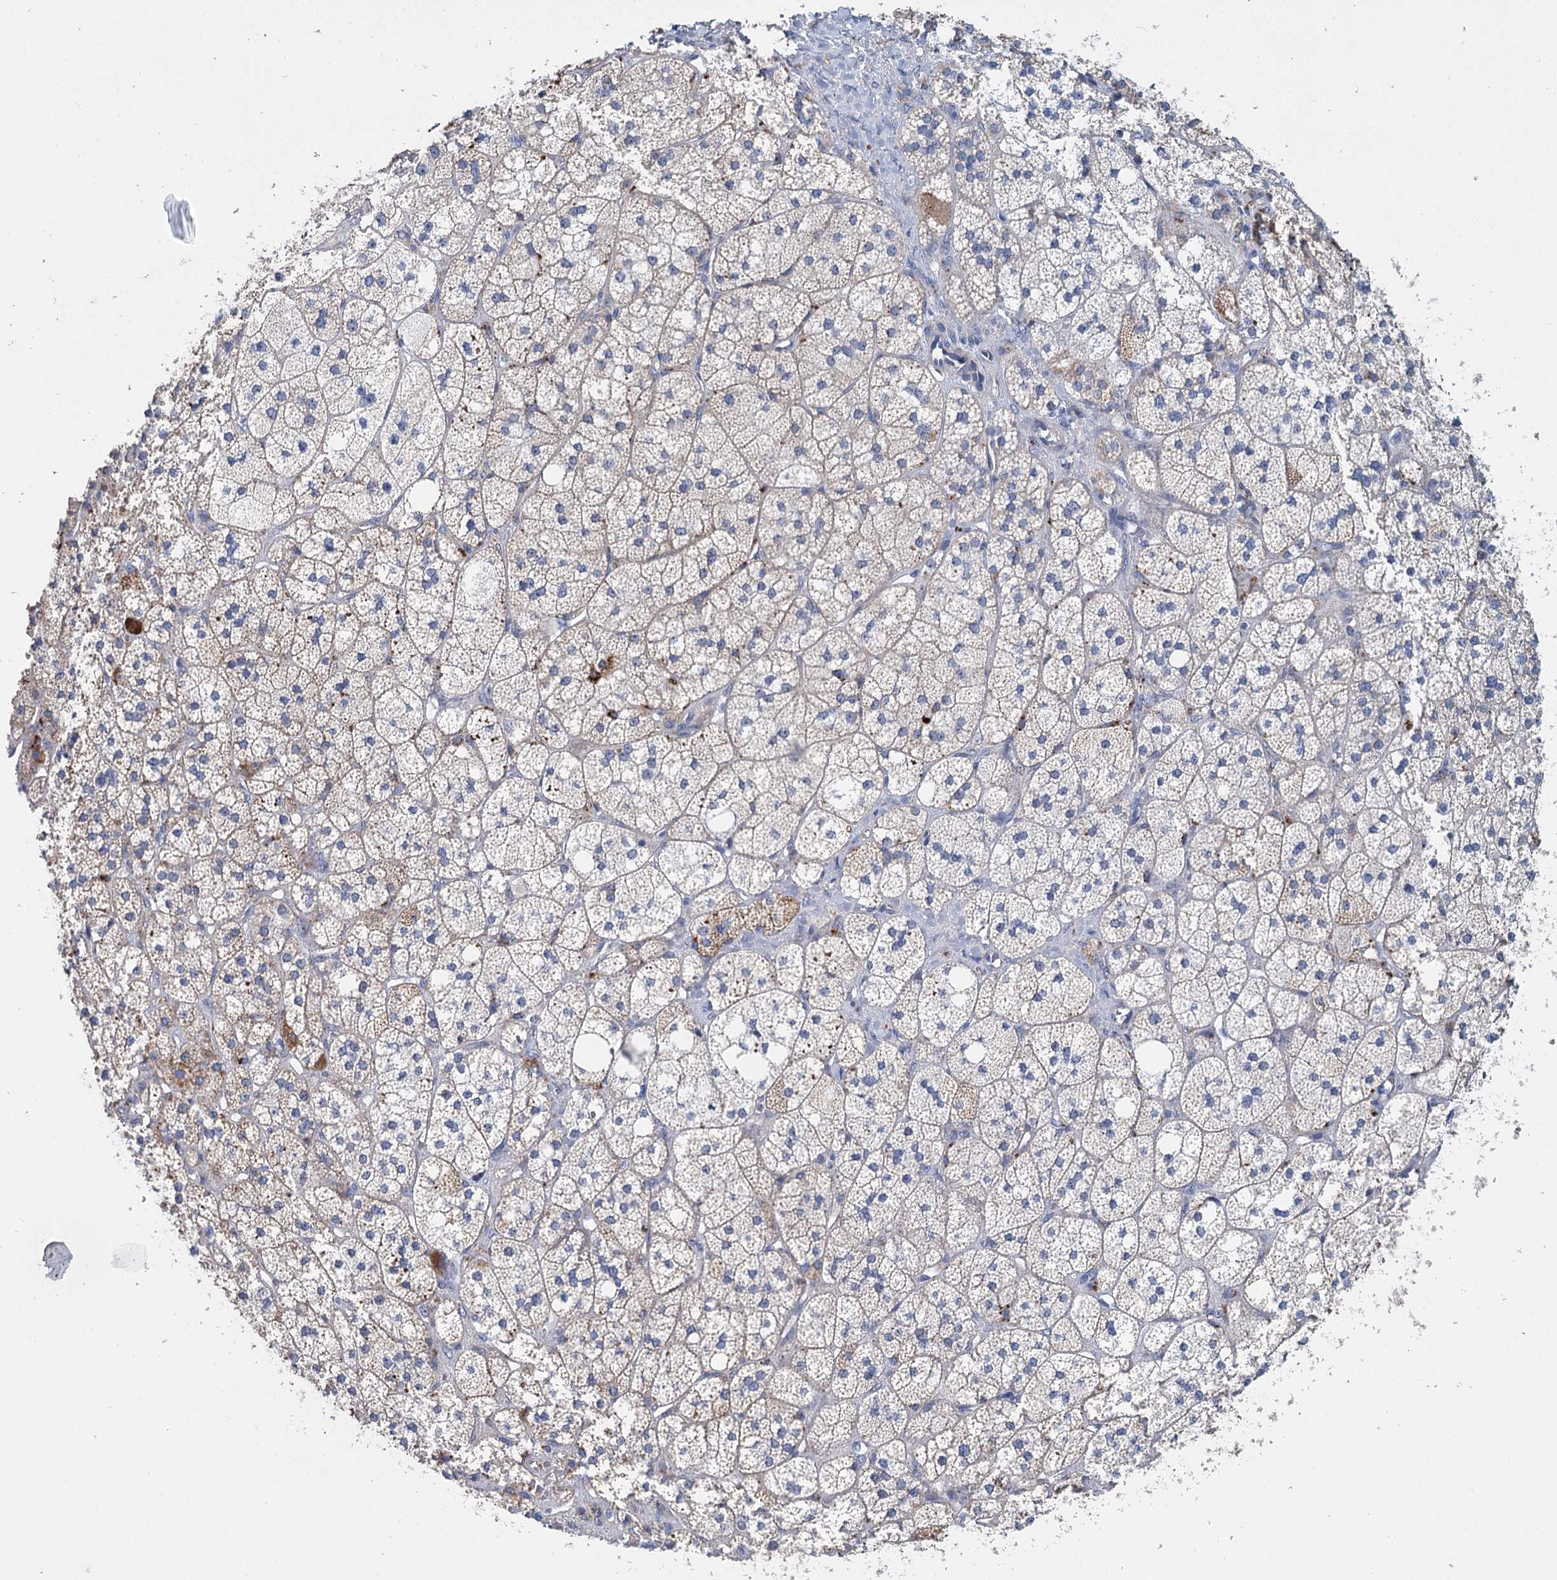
{"staining": {"intensity": "moderate", "quantity": "<25%", "location": "cytoplasmic/membranous"}, "tissue": "adrenal gland", "cell_type": "Glandular cells", "image_type": "normal", "snomed": [{"axis": "morphology", "description": "Normal tissue, NOS"}, {"axis": "topography", "description": "Adrenal gland"}], "caption": "A low amount of moderate cytoplasmic/membranous expression is identified in about <25% of glandular cells in benign adrenal gland.", "gene": "ANKRD16", "patient": {"sex": "male", "age": 61}}